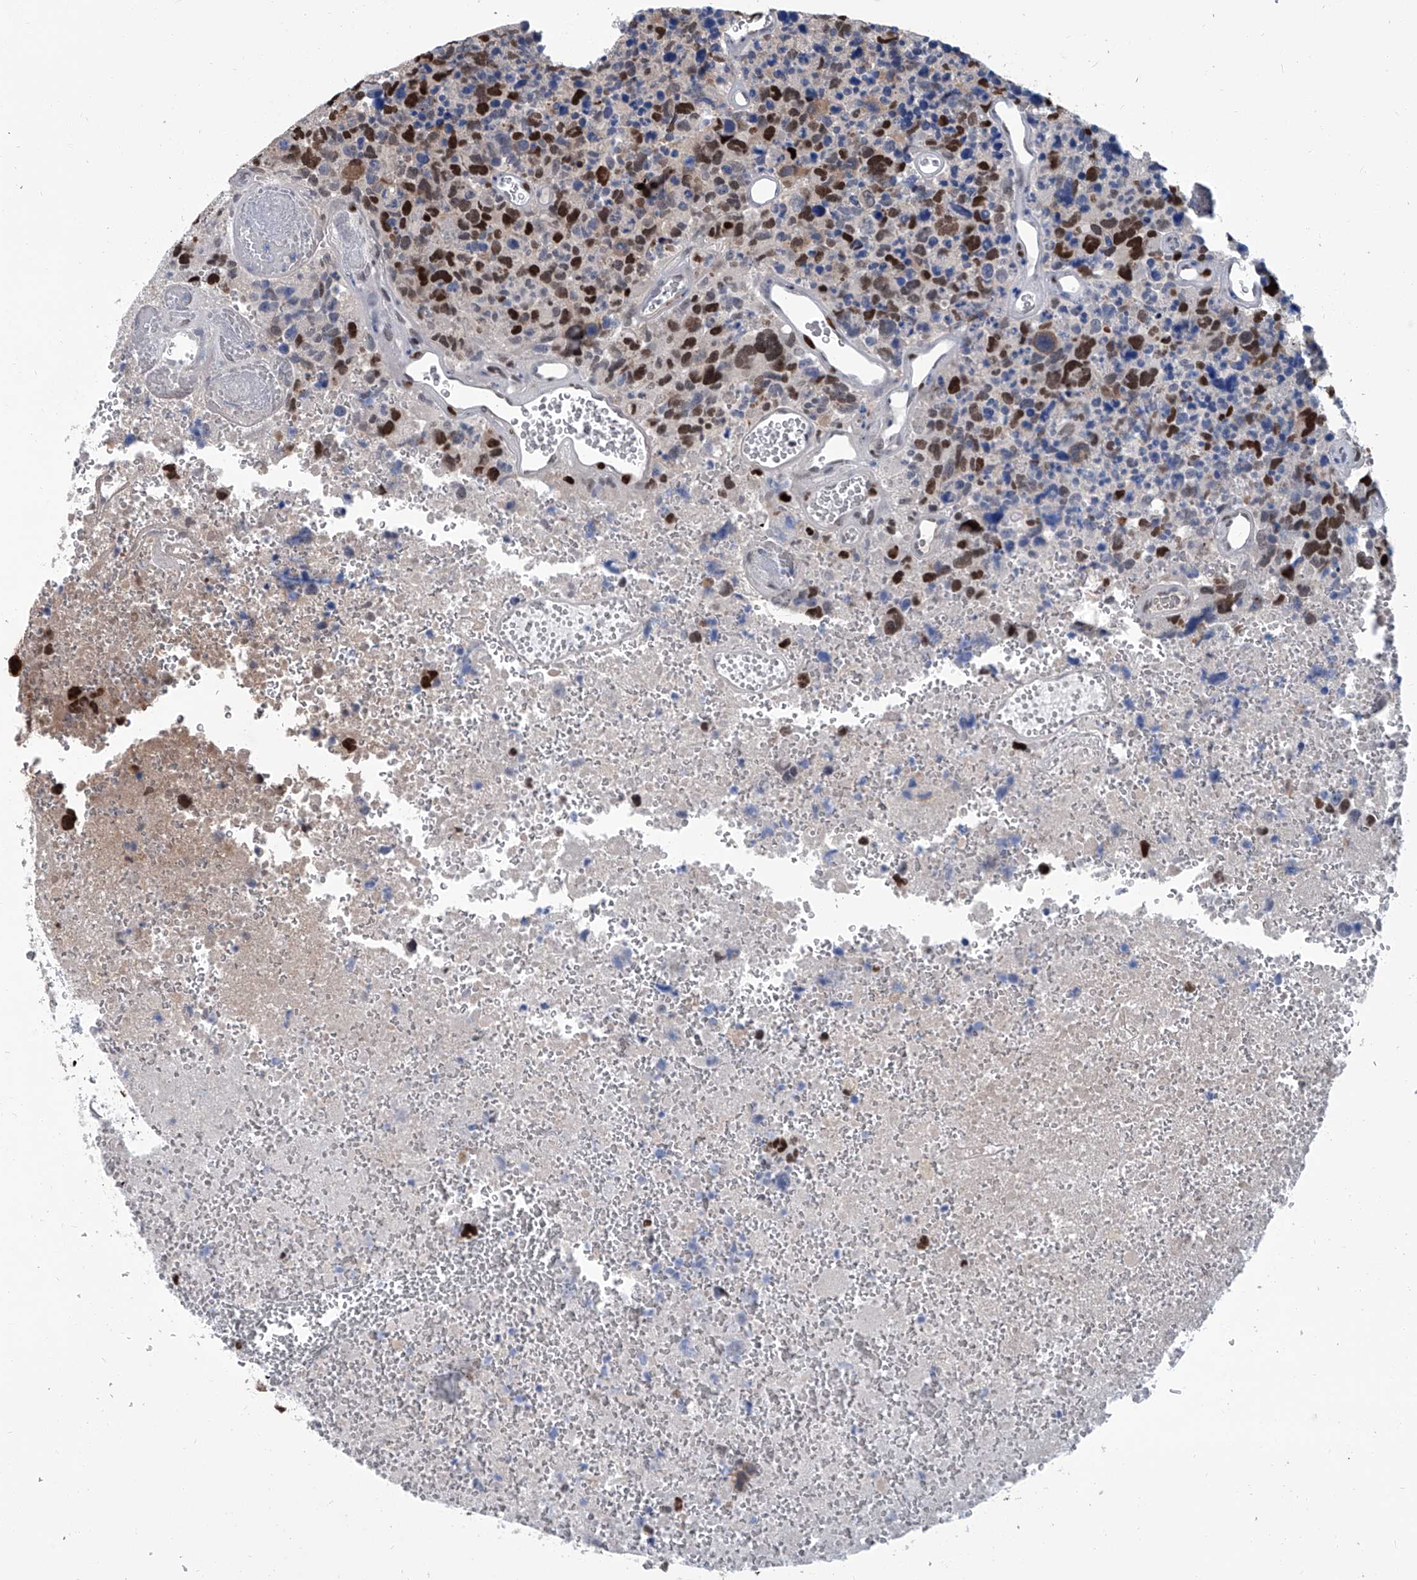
{"staining": {"intensity": "strong", "quantity": "25%-75%", "location": "cytoplasmic/membranous,nuclear"}, "tissue": "glioma", "cell_type": "Tumor cells", "image_type": "cancer", "snomed": [{"axis": "morphology", "description": "Glioma, malignant, High grade"}, {"axis": "topography", "description": "Brain"}], "caption": "Brown immunohistochemical staining in high-grade glioma (malignant) displays strong cytoplasmic/membranous and nuclear positivity in about 25%-75% of tumor cells.", "gene": "PCNA", "patient": {"sex": "male", "age": 69}}